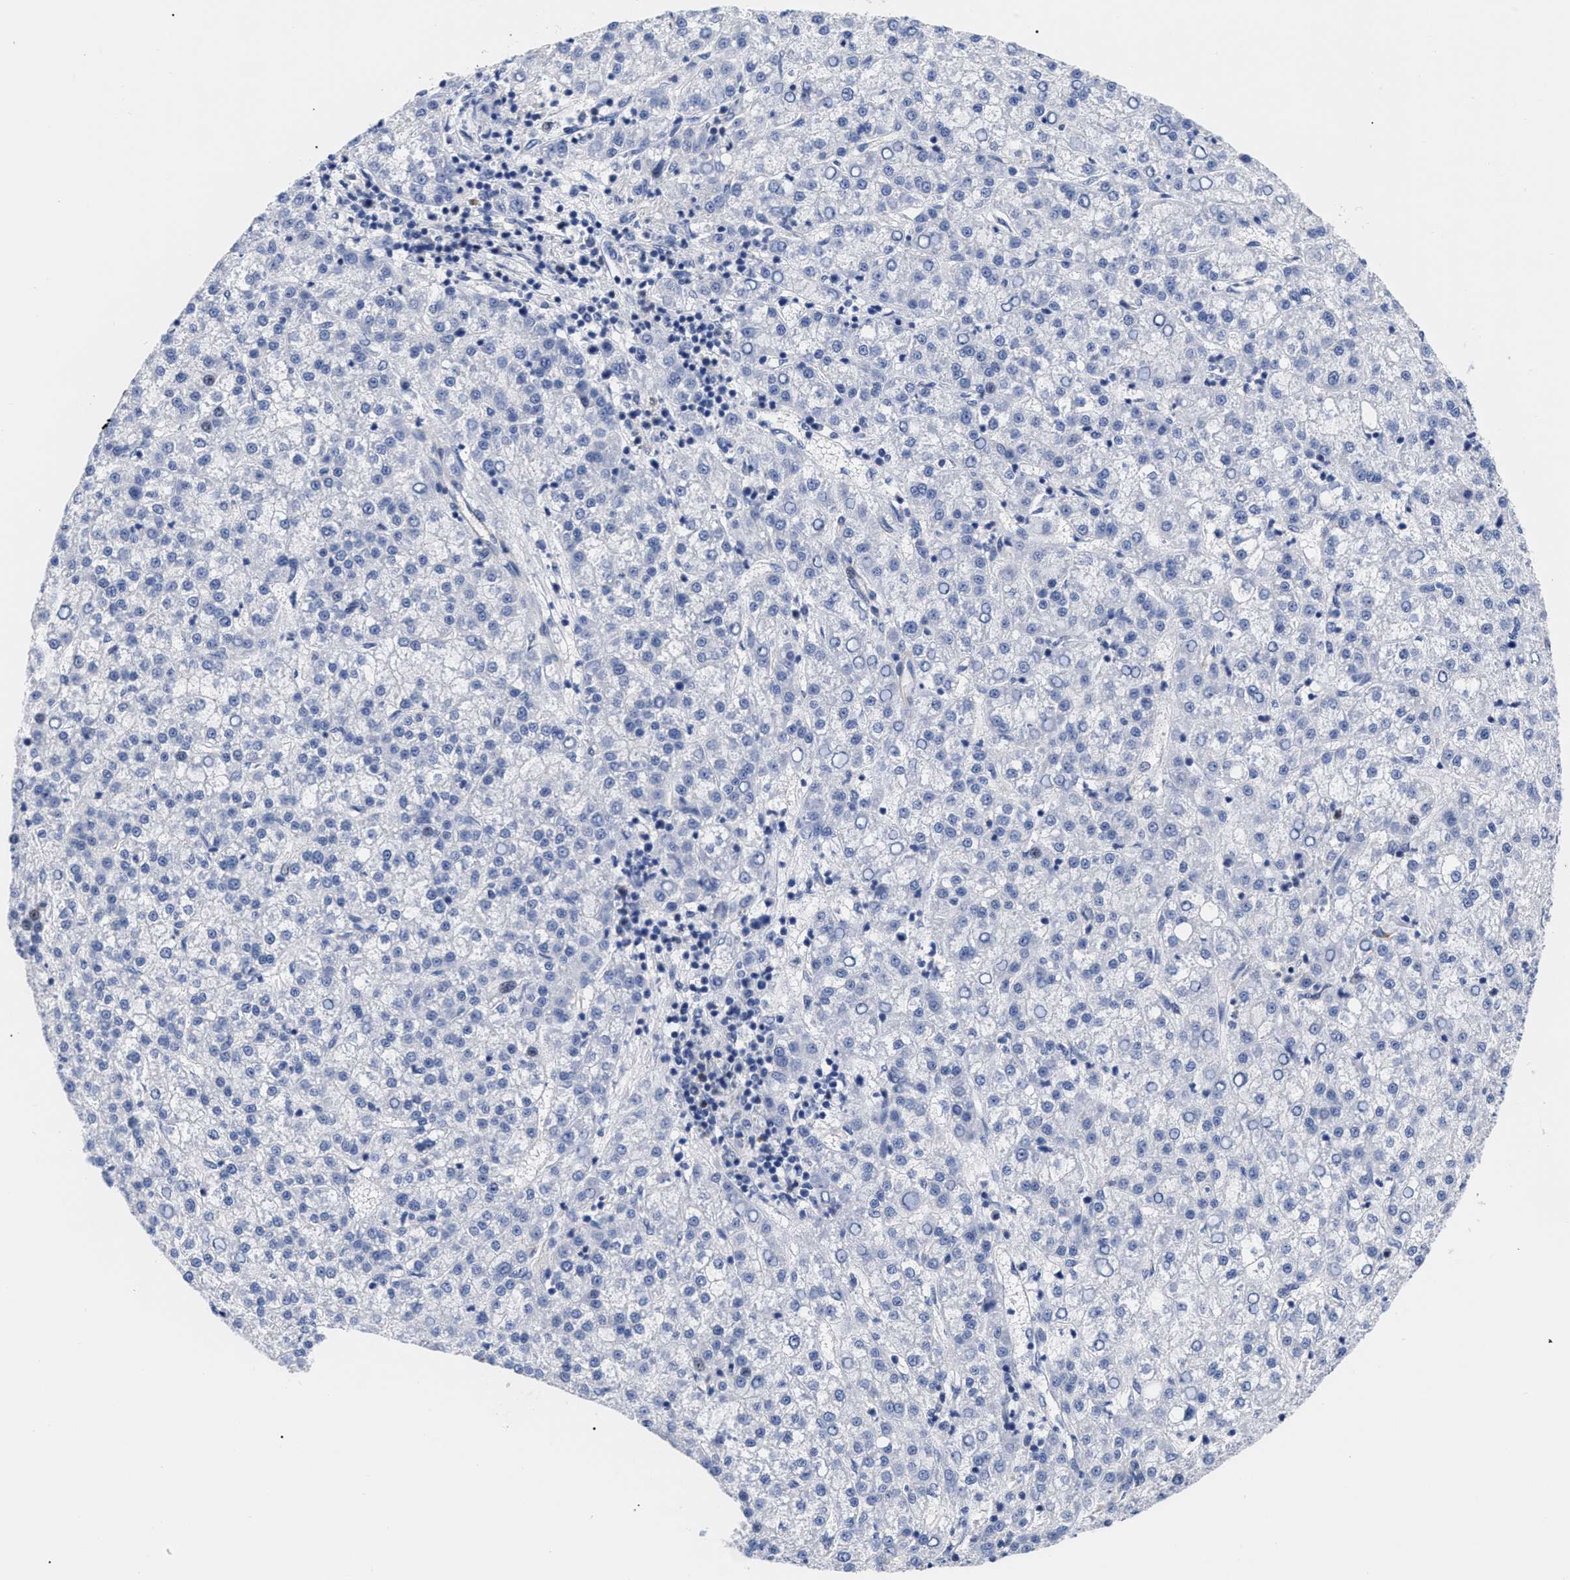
{"staining": {"intensity": "negative", "quantity": "none", "location": "none"}, "tissue": "liver cancer", "cell_type": "Tumor cells", "image_type": "cancer", "snomed": [{"axis": "morphology", "description": "Carcinoma, Hepatocellular, NOS"}, {"axis": "topography", "description": "Liver"}], "caption": "Human liver hepatocellular carcinoma stained for a protein using immunohistochemistry (IHC) shows no expression in tumor cells.", "gene": "IRAG2", "patient": {"sex": "female", "age": 58}}